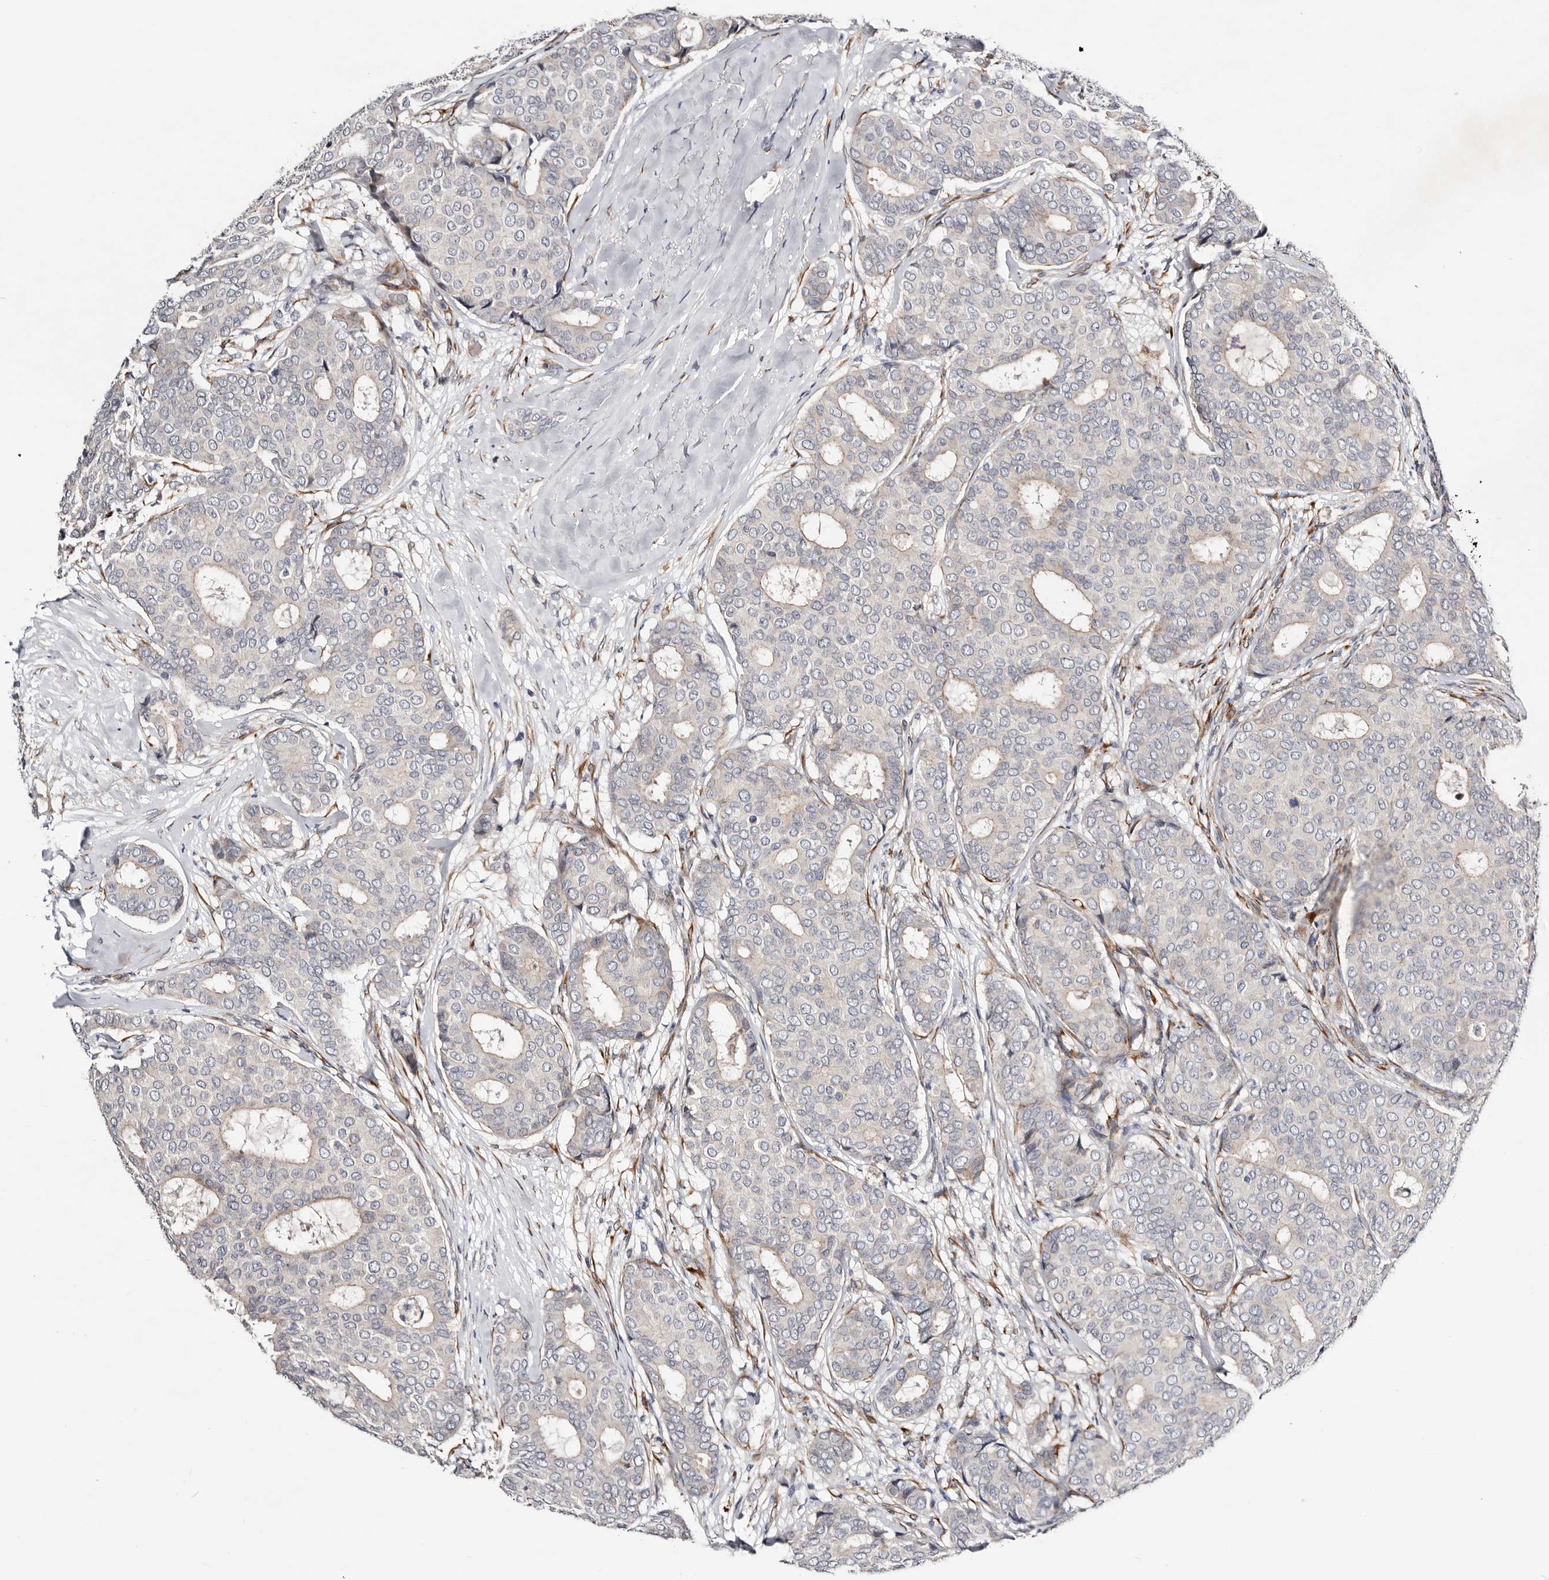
{"staining": {"intensity": "negative", "quantity": "none", "location": "none"}, "tissue": "breast cancer", "cell_type": "Tumor cells", "image_type": "cancer", "snomed": [{"axis": "morphology", "description": "Duct carcinoma"}, {"axis": "topography", "description": "Breast"}], "caption": "Breast cancer (invasive ductal carcinoma) was stained to show a protein in brown. There is no significant positivity in tumor cells.", "gene": "USH1C", "patient": {"sex": "female", "age": 75}}